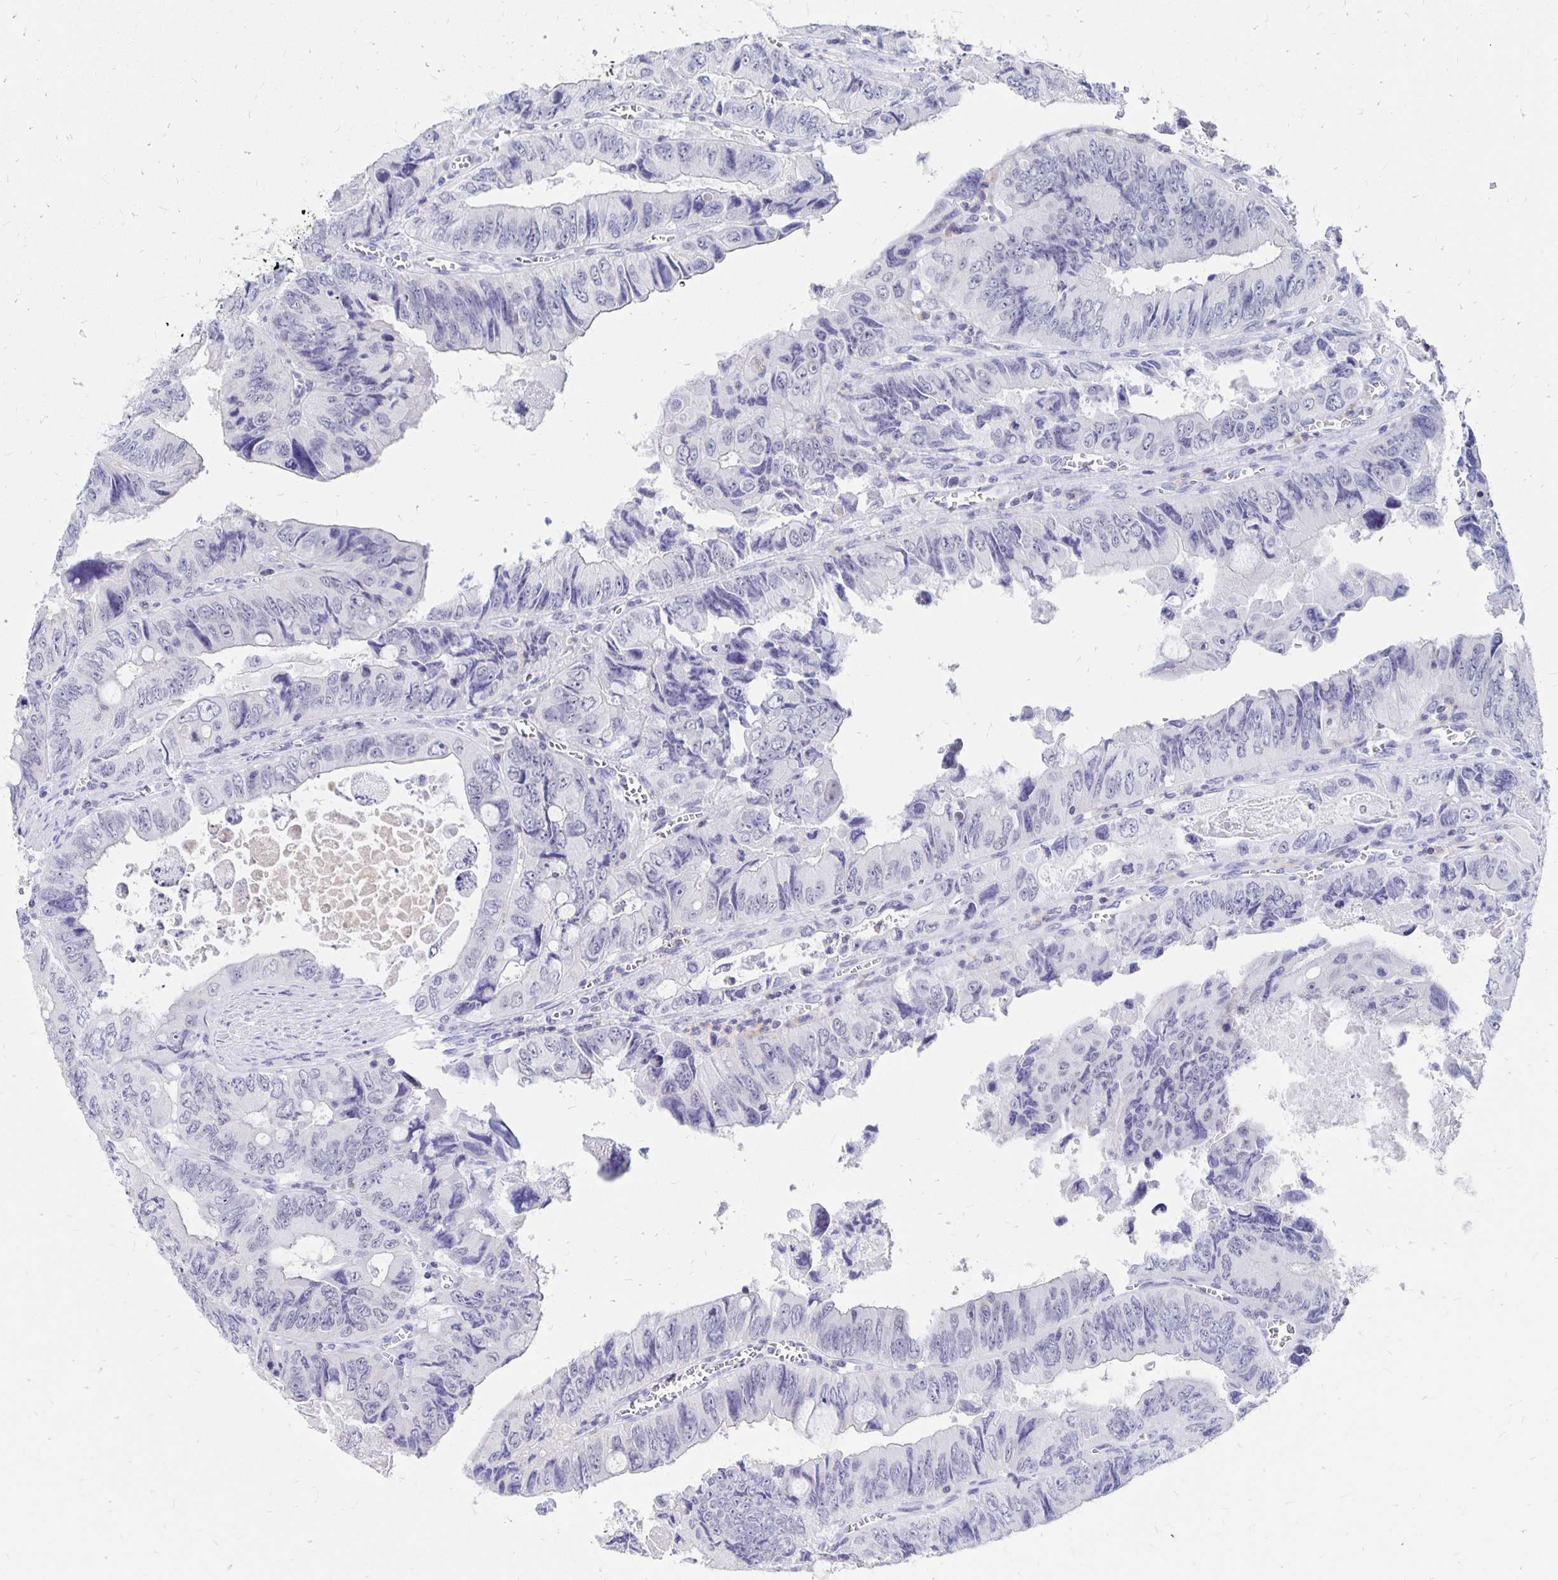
{"staining": {"intensity": "negative", "quantity": "none", "location": "none"}, "tissue": "colorectal cancer", "cell_type": "Tumor cells", "image_type": "cancer", "snomed": [{"axis": "morphology", "description": "Adenocarcinoma, NOS"}, {"axis": "topography", "description": "Colon"}], "caption": "DAB (3,3'-diaminobenzidine) immunohistochemical staining of colorectal cancer exhibits no significant expression in tumor cells.", "gene": "SYT2", "patient": {"sex": "female", "age": 84}}